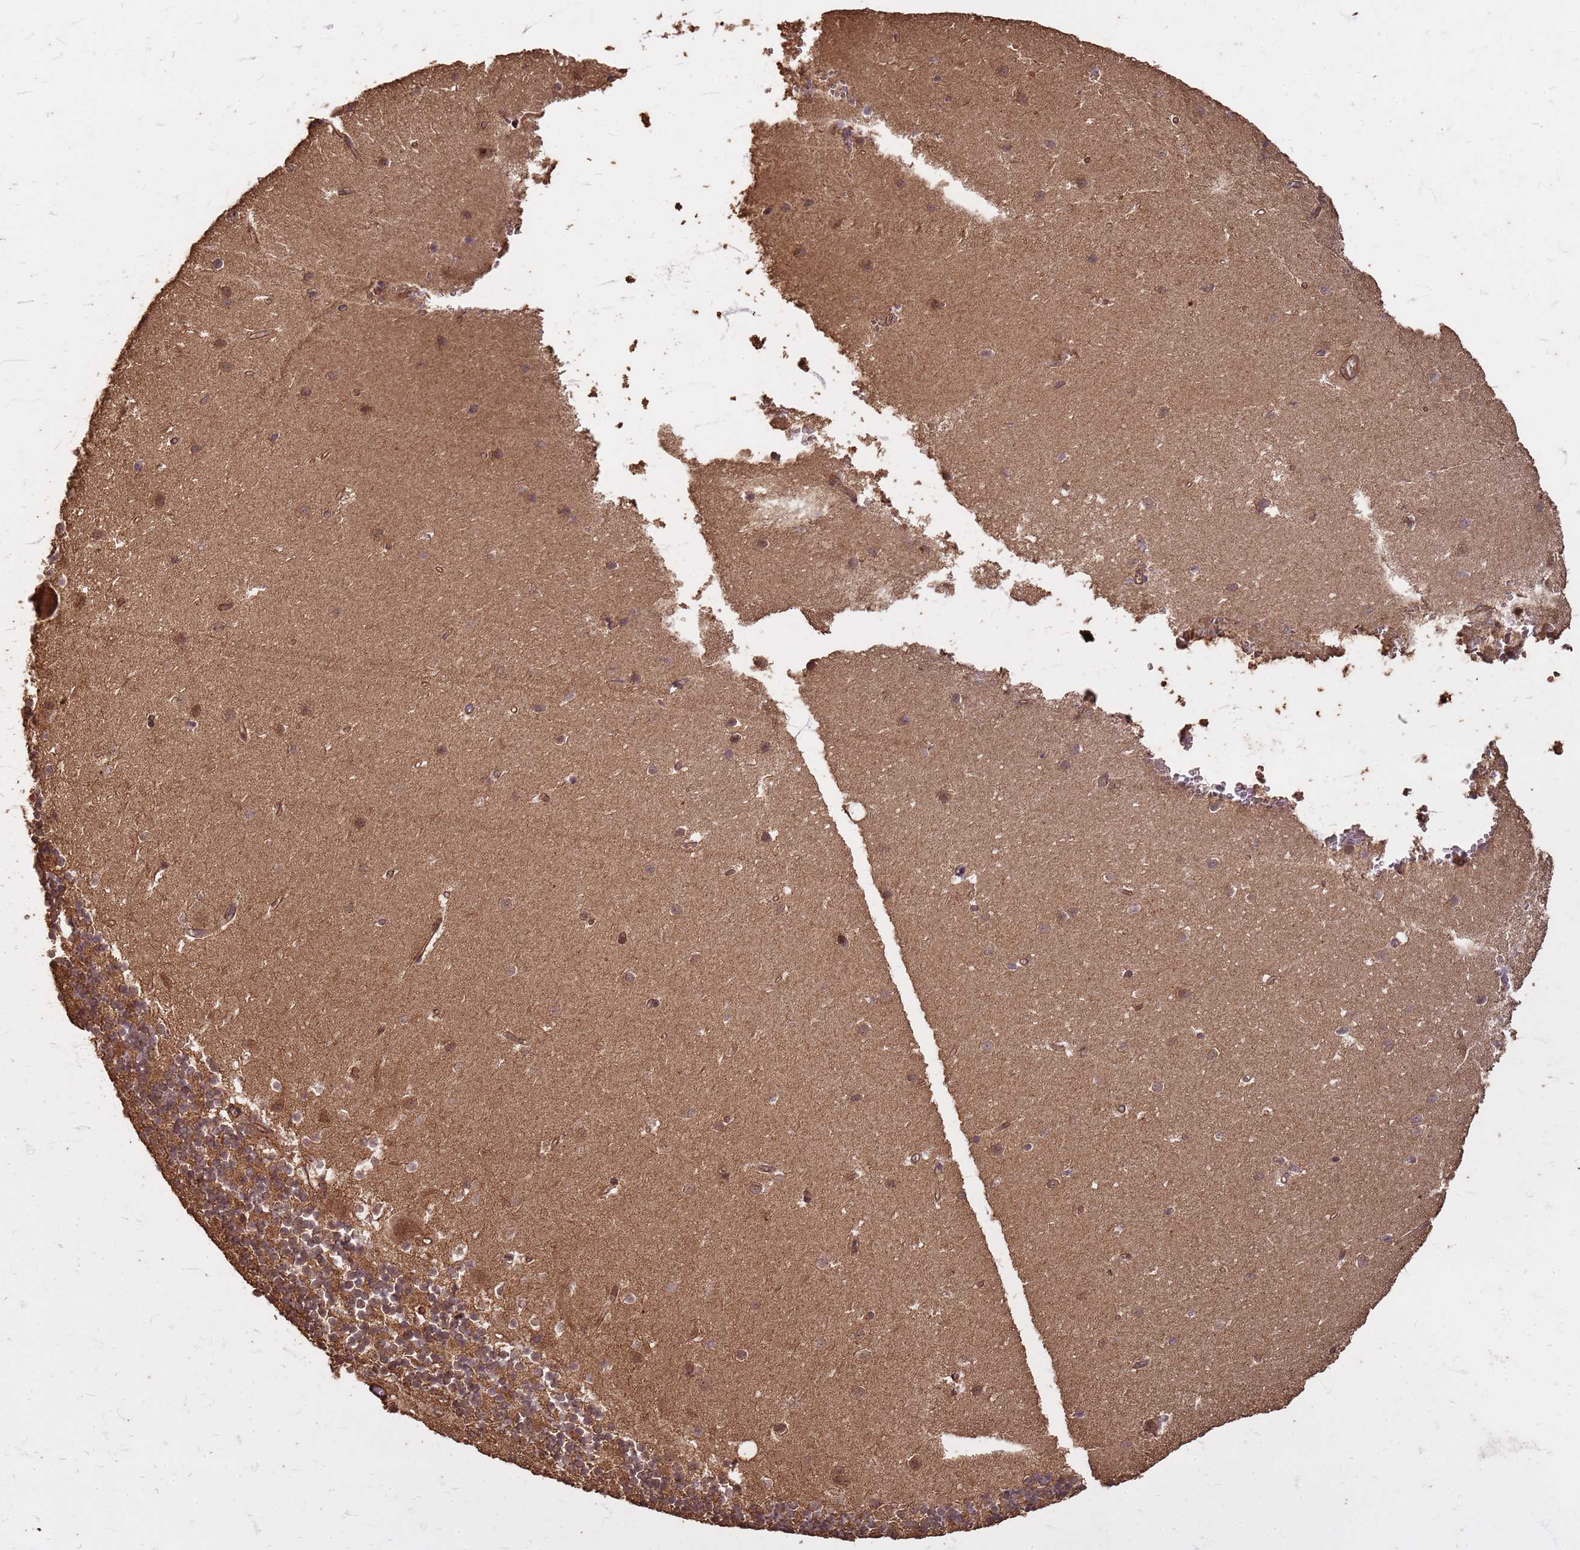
{"staining": {"intensity": "moderate", "quantity": "25%-75%", "location": "cytoplasmic/membranous"}, "tissue": "cerebellum", "cell_type": "Cells in granular layer", "image_type": "normal", "snomed": [{"axis": "morphology", "description": "Normal tissue, NOS"}, {"axis": "topography", "description": "Cerebellum"}], "caption": "DAB immunohistochemical staining of normal human cerebellum exhibits moderate cytoplasmic/membranous protein expression in approximately 25%-75% of cells in granular layer. The staining is performed using DAB (3,3'-diaminobenzidine) brown chromogen to label protein expression. The nuclei are counter-stained blue using hematoxylin.", "gene": "KIF26A", "patient": {"sex": "male", "age": 54}}